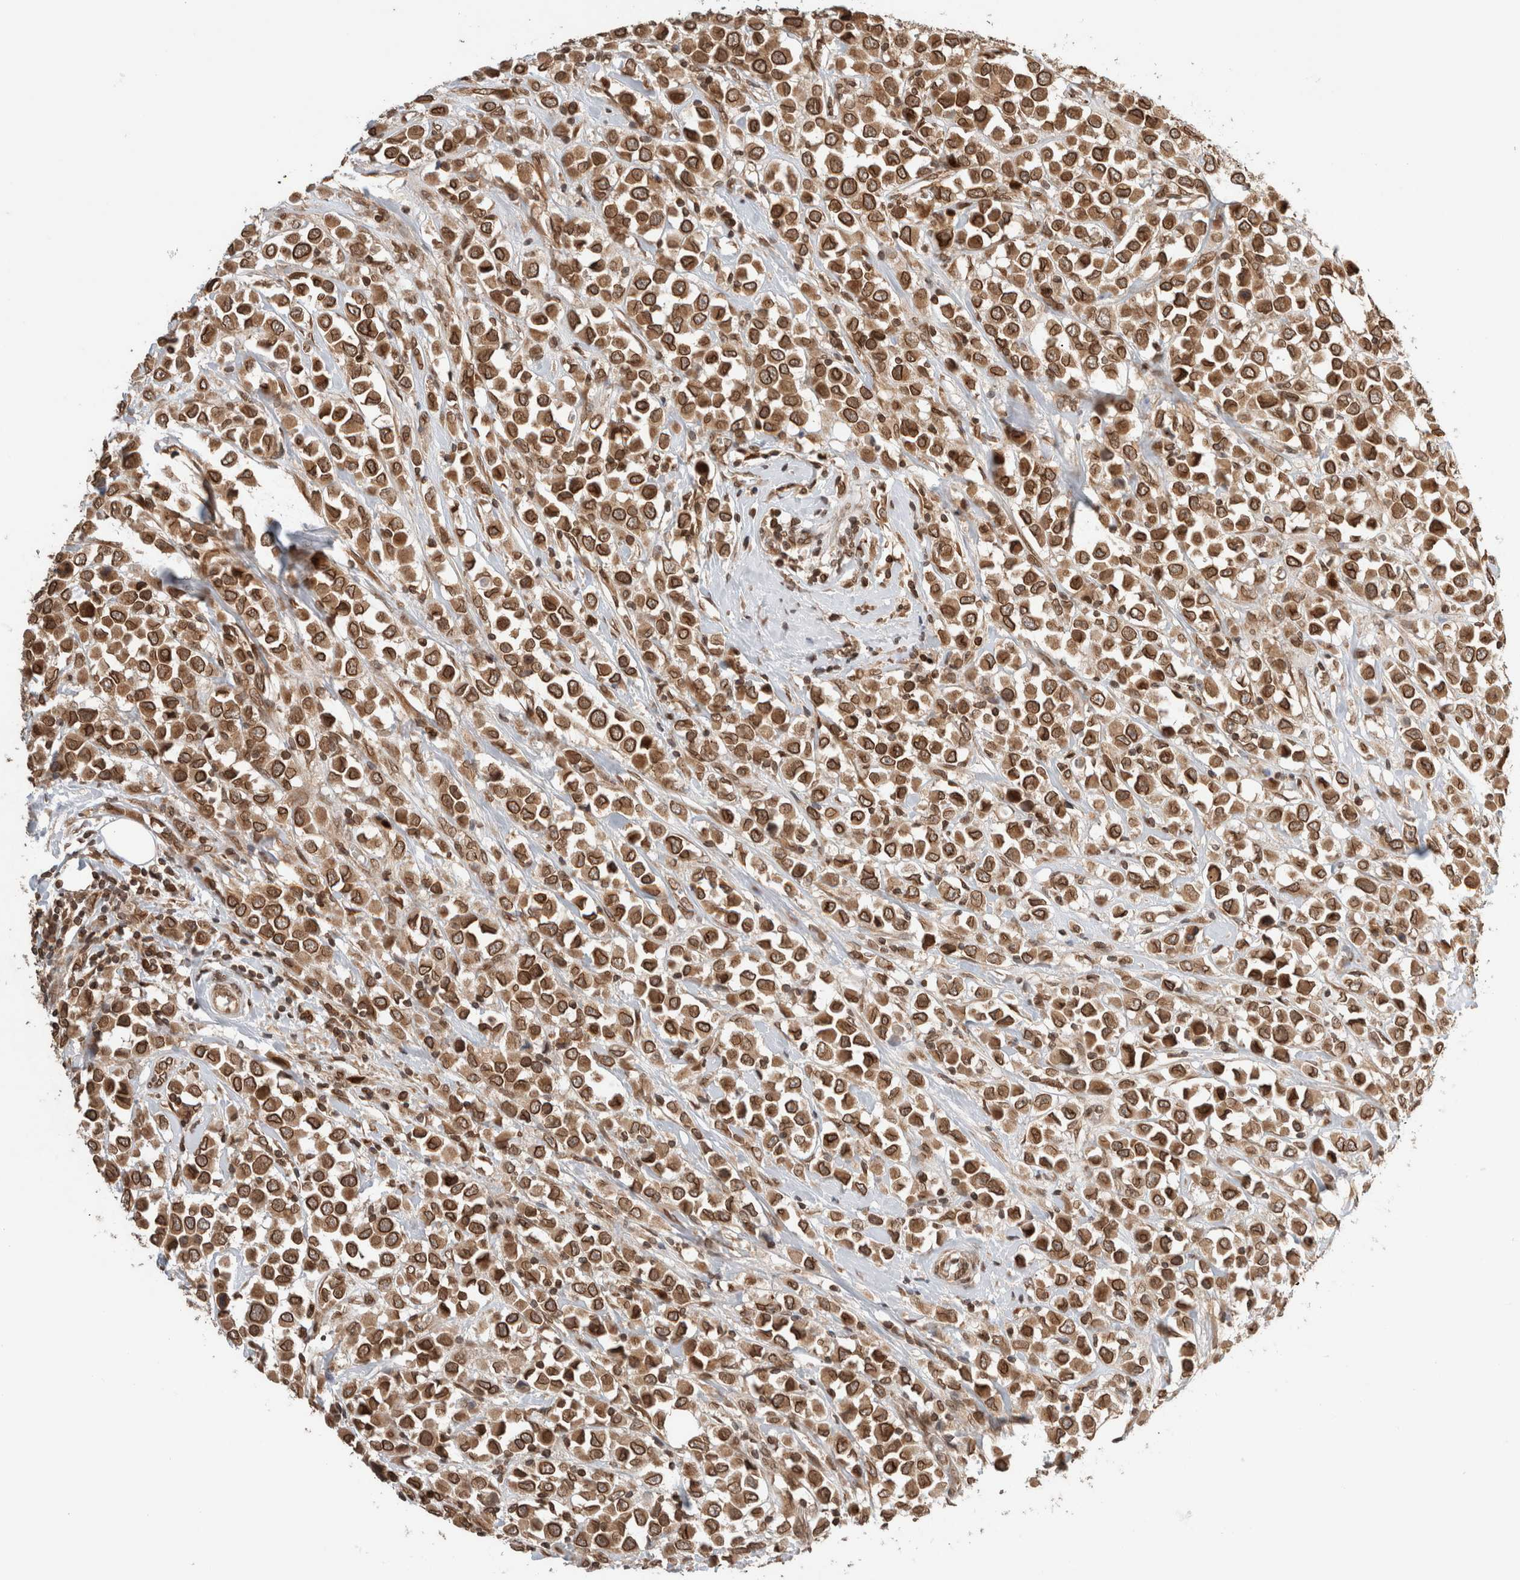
{"staining": {"intensity": "strong", "quantity": ">75%", "location": "cytoplasmic/membranous,nuclear"}, "tissue": "breast cancer", "cell_type": "Tumor cells", "image_type": "cancer", "snomed": [{"axis": "morphology", "description": "Duct carcinoma"}, {"axis": "topography", "description": "Breast"}], "caption": "High-power microscopy captured an immunohistochemistry micrograph of breast cancer, revealing strong cytoplasmic/membranous and nuclear staining in about >75% of tumor cells. (DAB (3,3'-diaminobenzidine) = brown stain, brightfield microscopy at high magnification).", "gene": "TPR", "patient": {"sex": "female", "age": 61}}